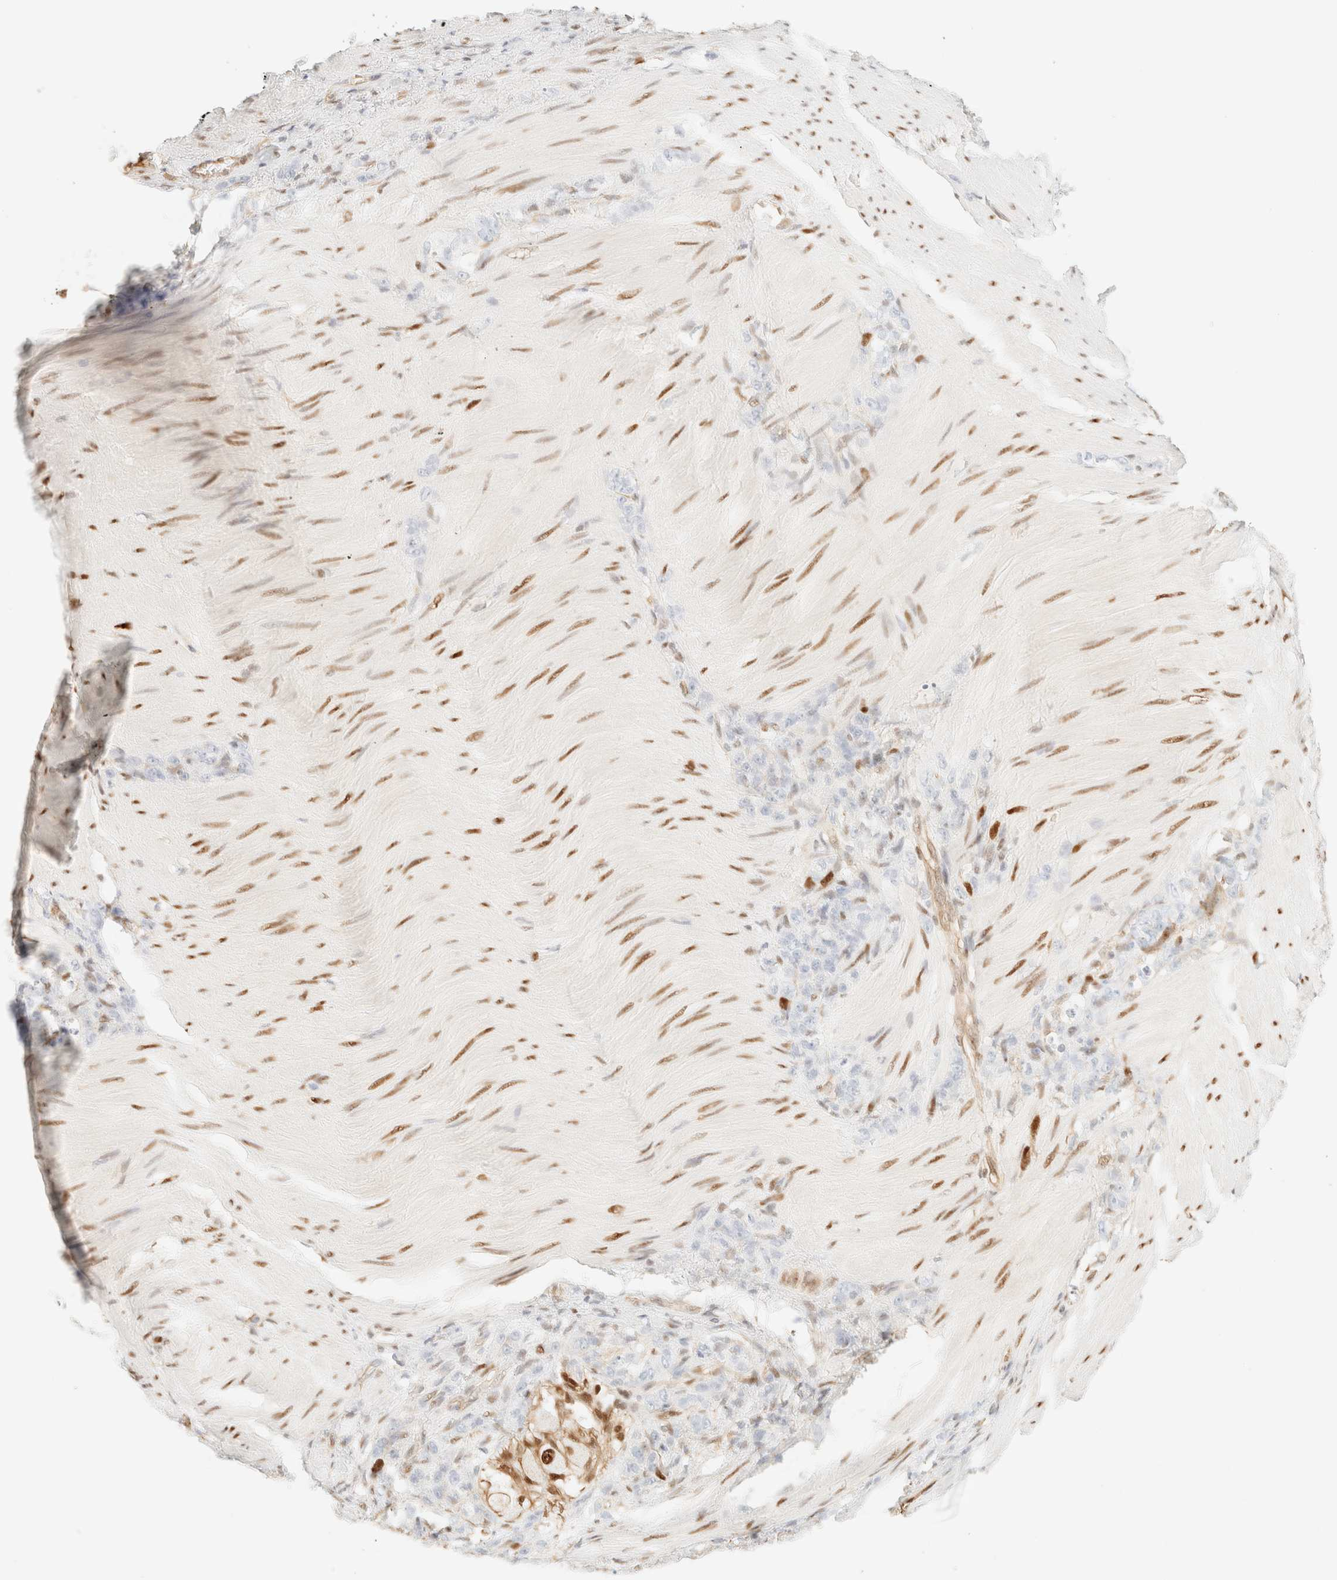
{"staining": {"intensity": "negative", "quantity": "none", "location": "none"}, "tissue": "stomach cancer", "cell_type": "Tumor cells", "image_type": "cancer", "snomed": [{"axis": "morphology", "description": "Normal tissue, NOS"}, {"axis": "morphology", "description": "Adenocarcinoma, NOS"}, {"axis": "topography", "description": "Stomach"}], "caption": "This is an IHC photomicrograph of human stomach cancer (adenocarcinoma). There is no expression in tumor cells.", "gene": "ZSCAN18", "patient": {"sex": "male", "age": 82}}